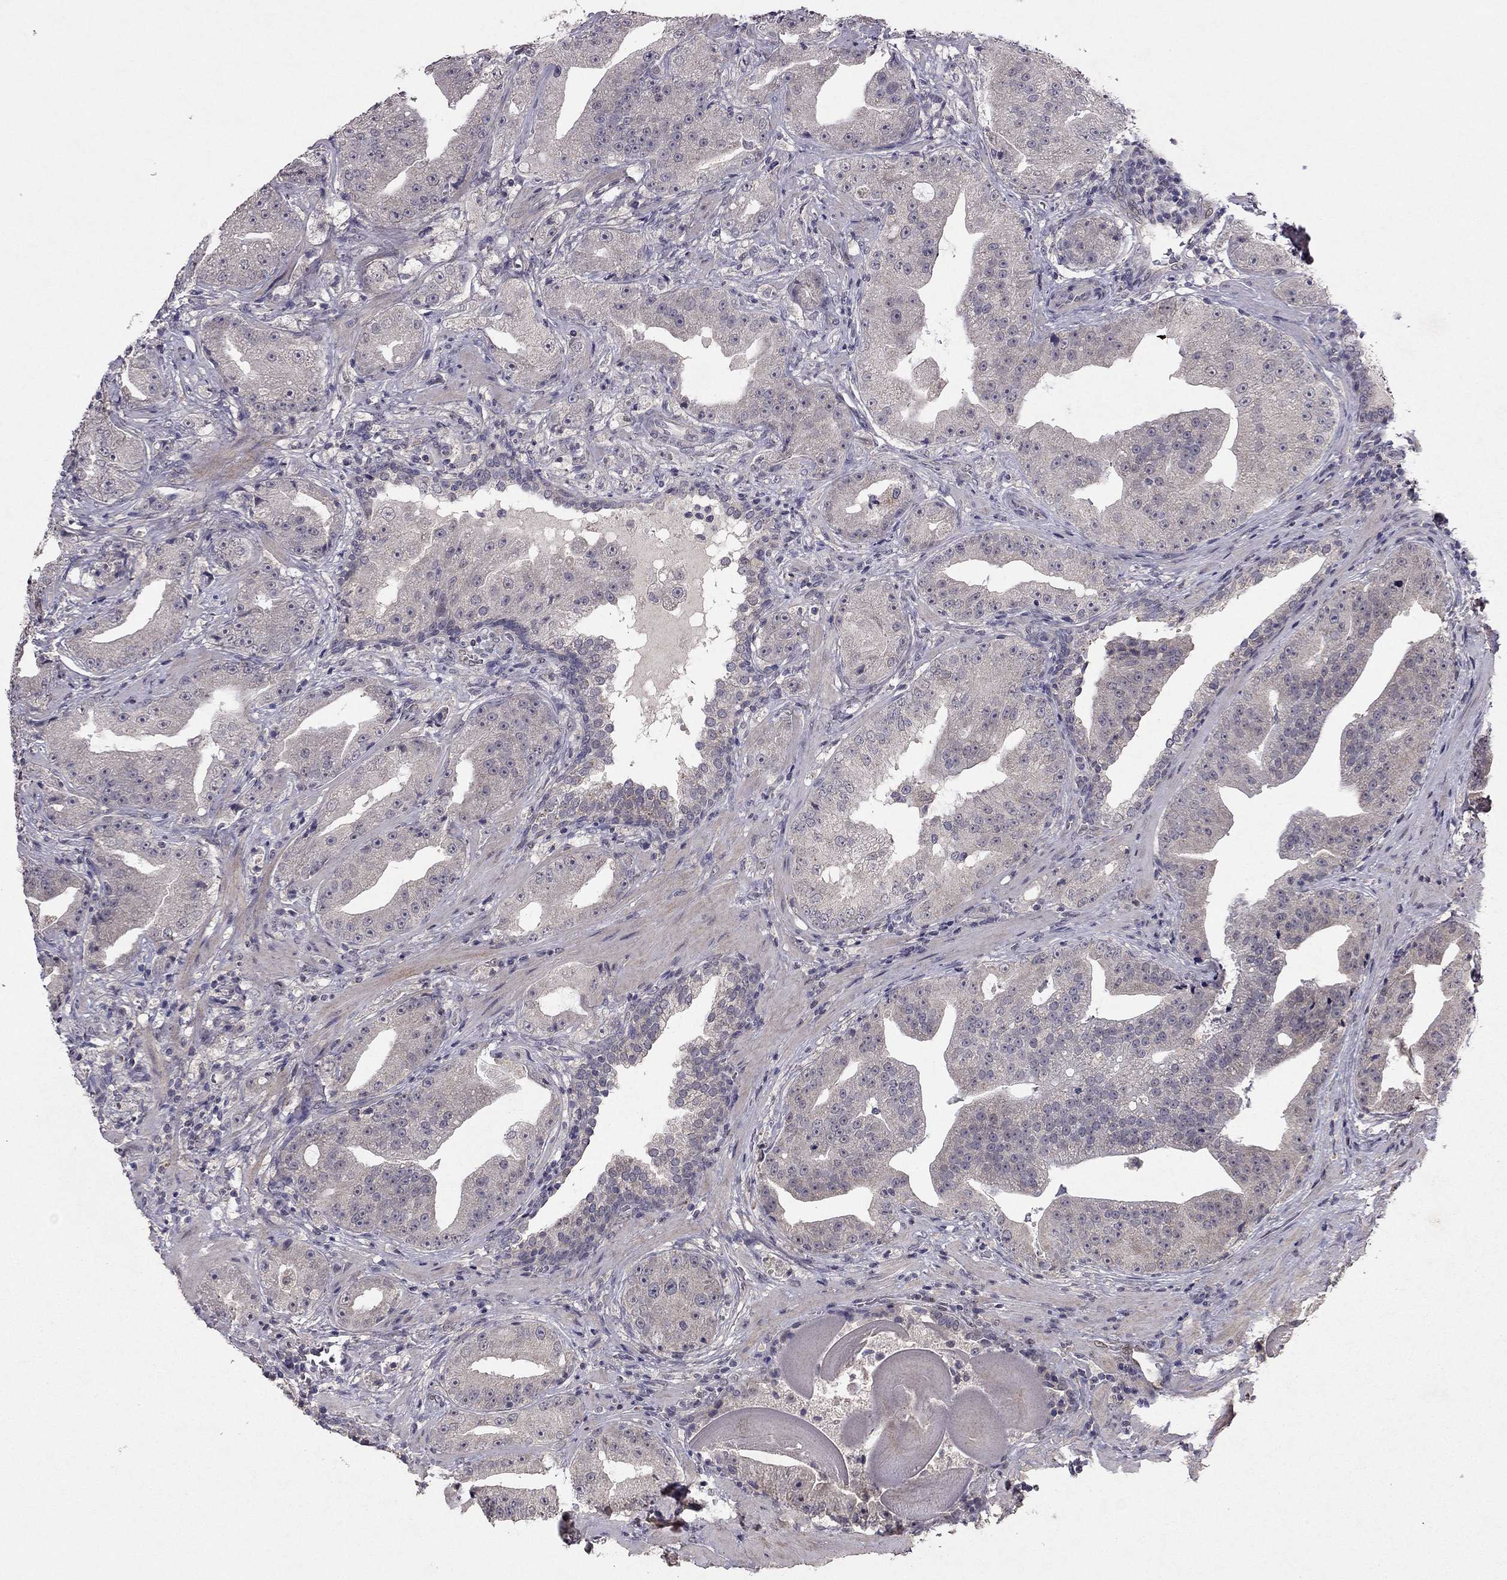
{"staining": {"intensity": "negative", "quantity": "none", "location": "none"}, "tissue": "prostate cancer", "cell_type": "Tumor cells", "image_type": "cancer", "snomed": [{"axis": "morphology", "description": "Adenocarcinoma, Low grade"}, {"axis": "topography", "description": "Prostate"}], "caption": "Immunohistochemical staining of human low-grade adenocarcinoma (prostate) demonstrates no significant positivity in tumor cells.", "gene": "ESR2", "patient": {"sex": "male", "age": 62}}